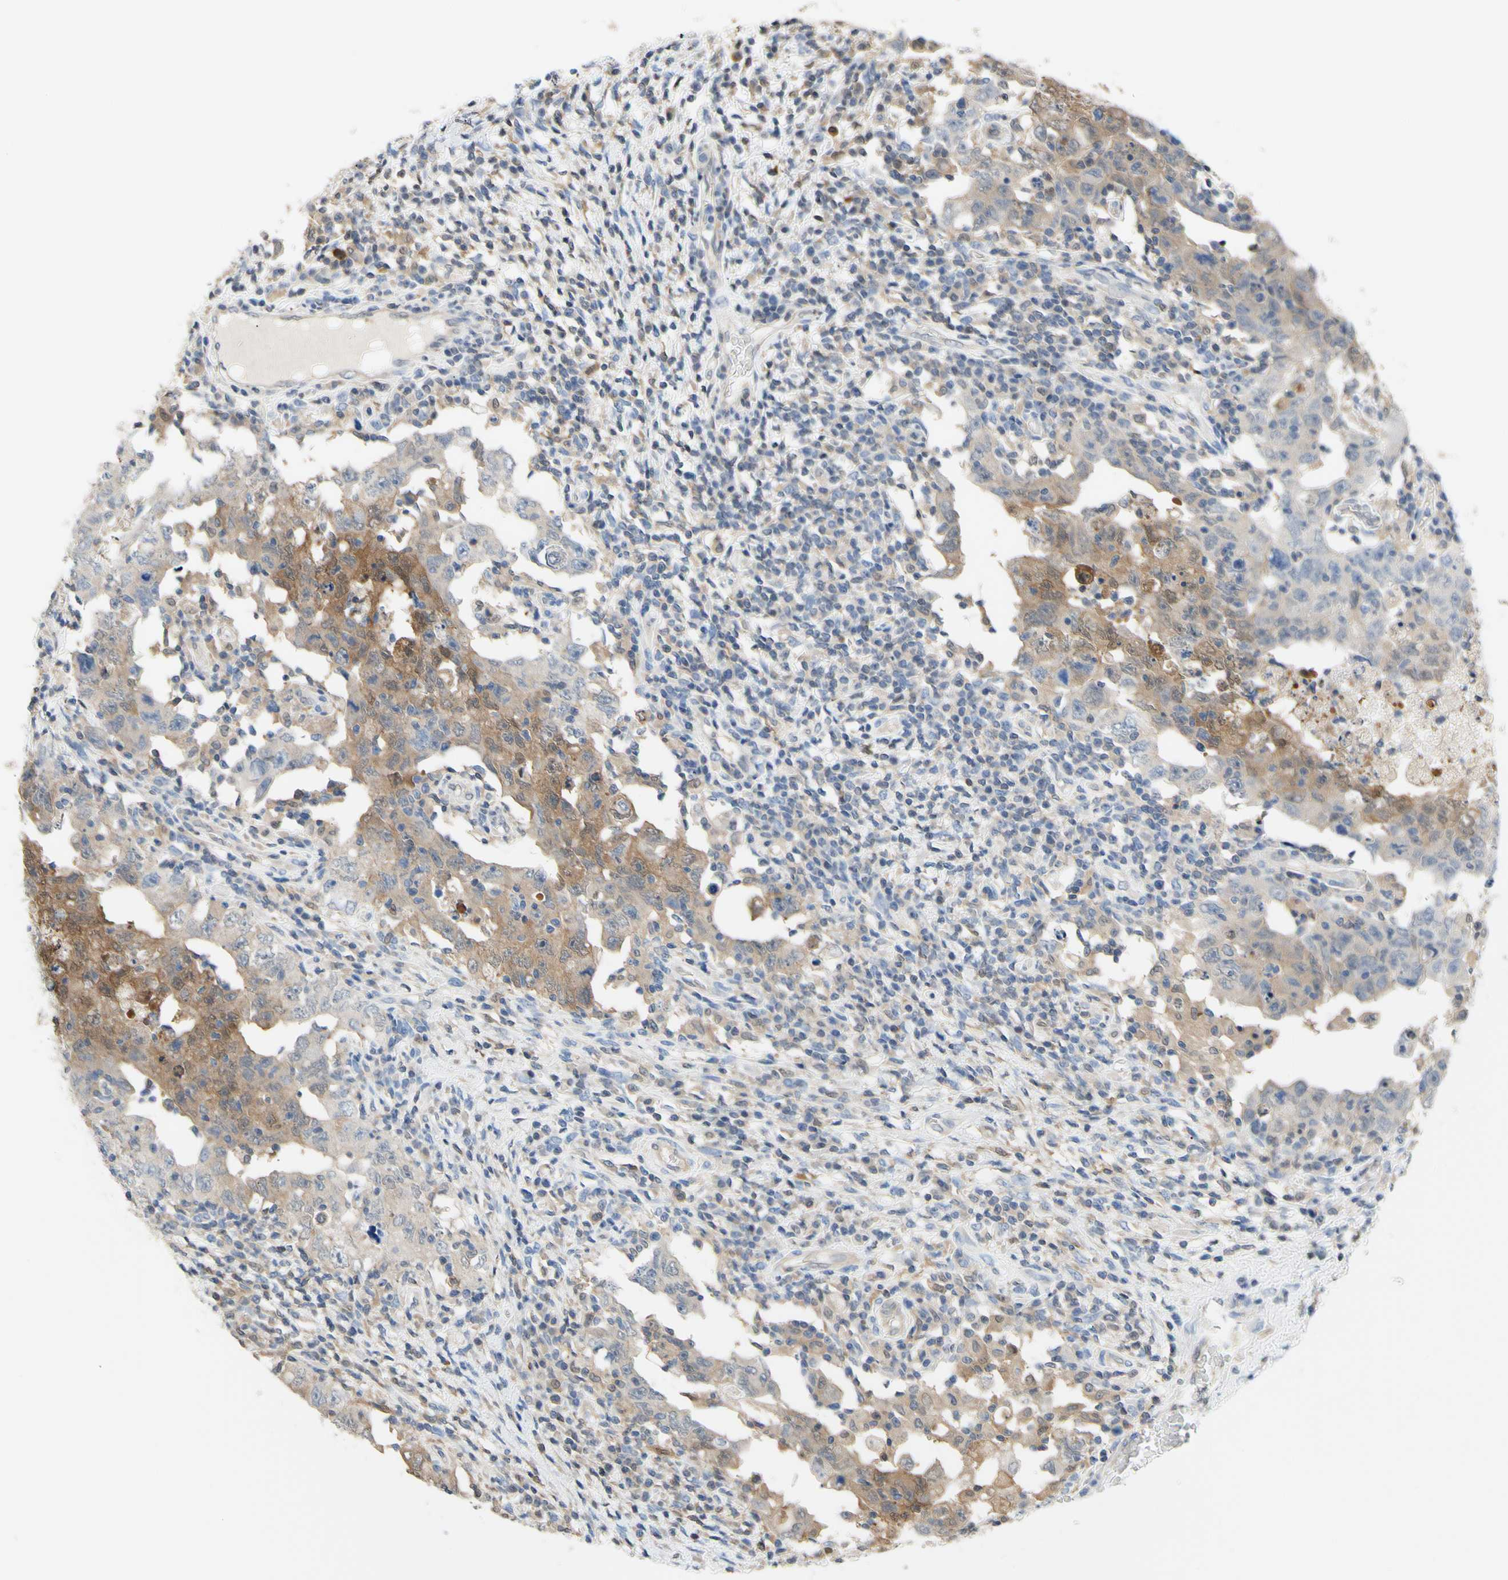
{"staining": {"intensity": "moderate", "quantity": "25%-75%", "location": "cytoplasmic/membranous"}, "tissue": "testis cancer", "cell_type": "Tumor cells", "image_type": "cancer", "snomed": [{"axis": "morphology", "description": "Carcinoma, Embryonal, NOS"}, {"axis": "topography", "description": "Testis"}], "caption": "Human embryonal carcinoma (testis) stained with a brown dye shows moderate cytoplasmic/membranous positive positivity in approximately 25%-75% of tumor cells.", "gene": "UPK3B", "patient": {"sex": "male", "age": 26}}